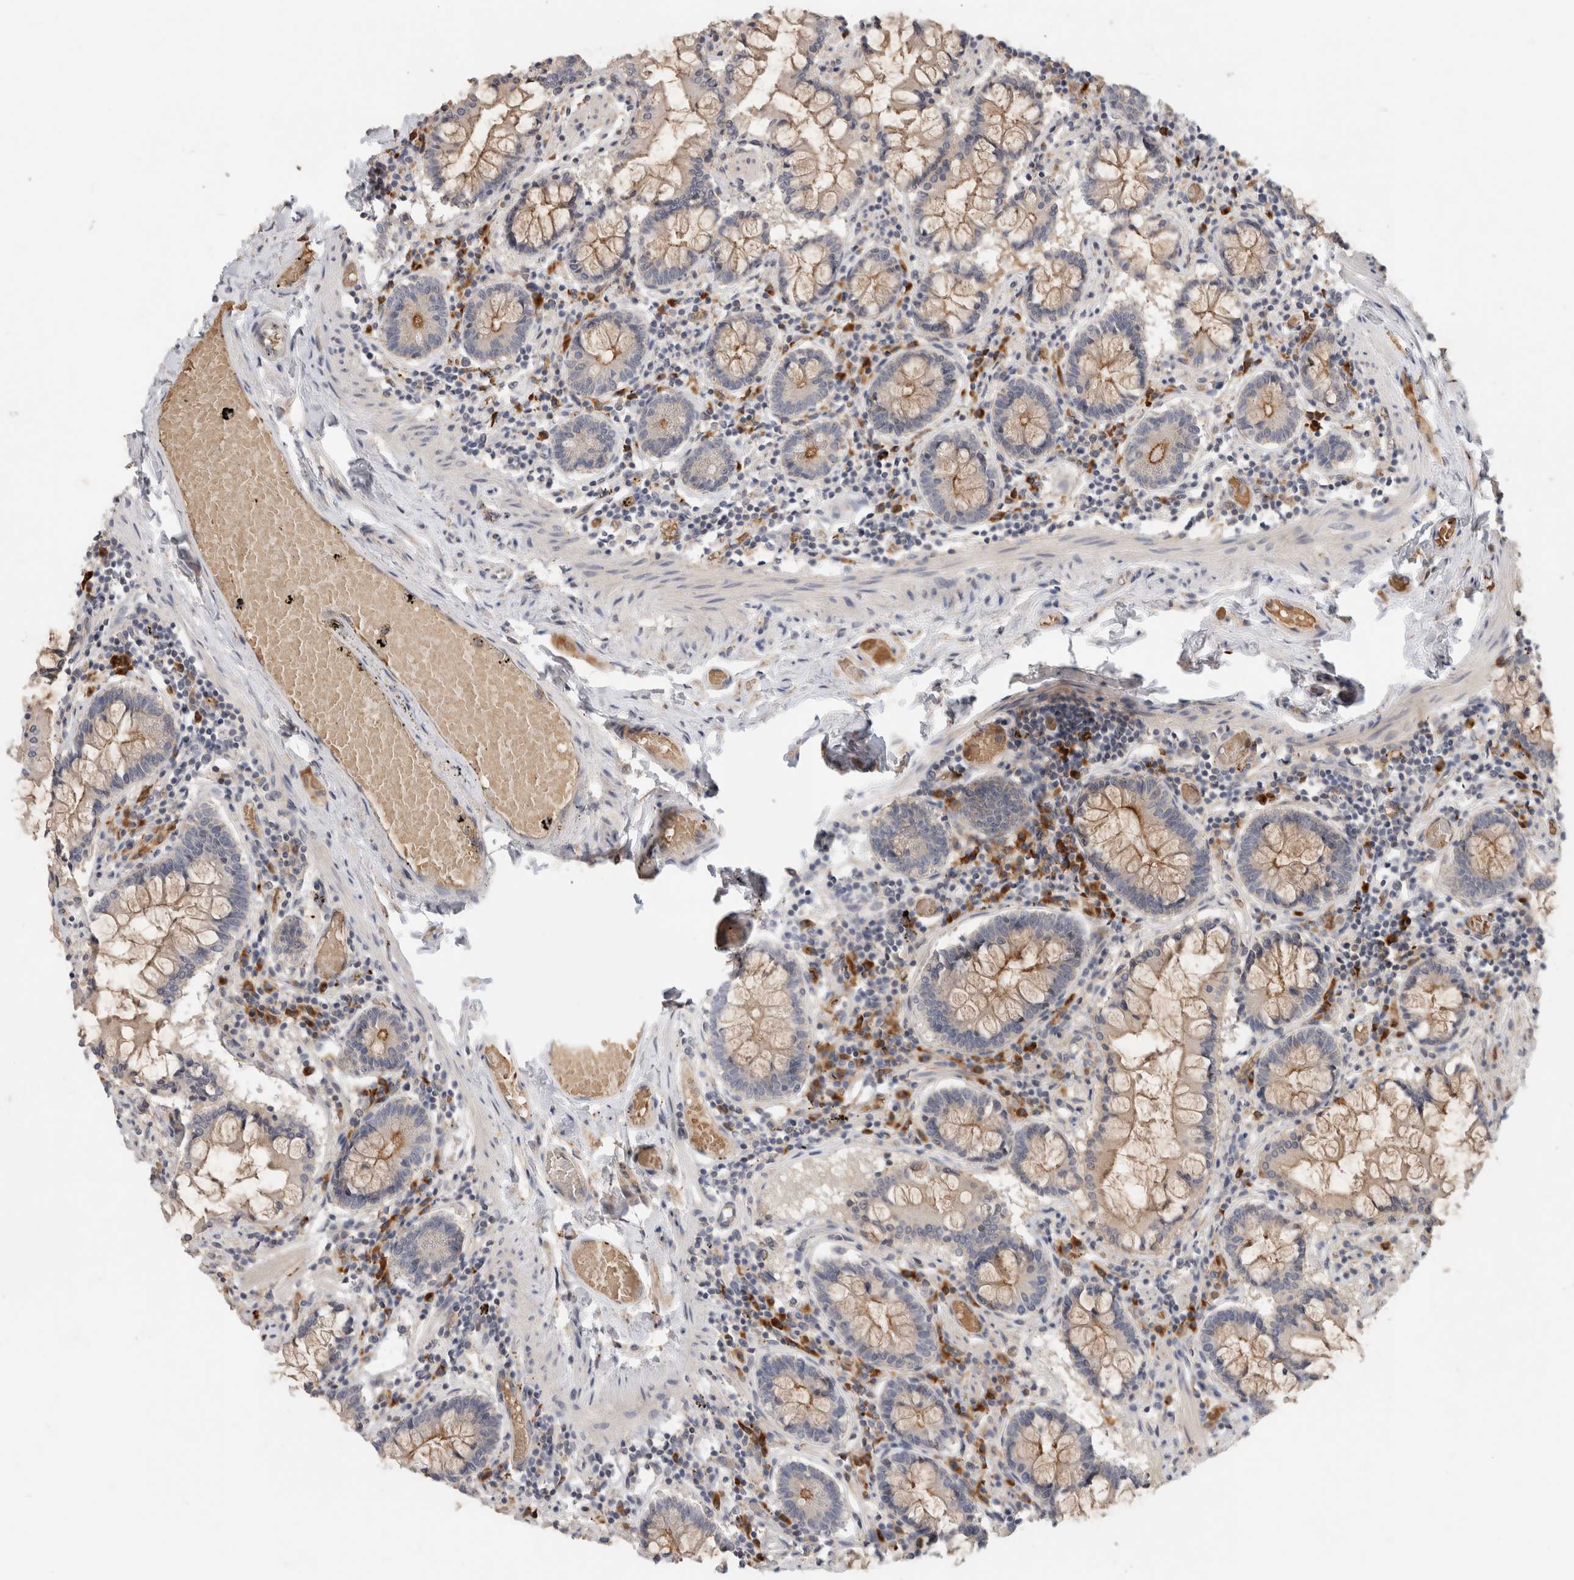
{"staining": {"intensity": "moderate", "quantity": ">75%", "location": "cytoplasmic/membranous"}, "tissue": "small intestine", "cell_type": "Glandular cells", "image_type": "normal", "snomed": [{"axis": "morphology", "description": "Normal tissue, NOS"}, {"axis": "topography", "description": "Small intestine"}], "caption": "Normal small intestine exhibits moderate cytoplasmic/membranous expression in approximately >75% of glandular cells, visualized by immunohistochemistry.", "gene": "APOL2", "patient": {"sex": "male", "age": 41}}